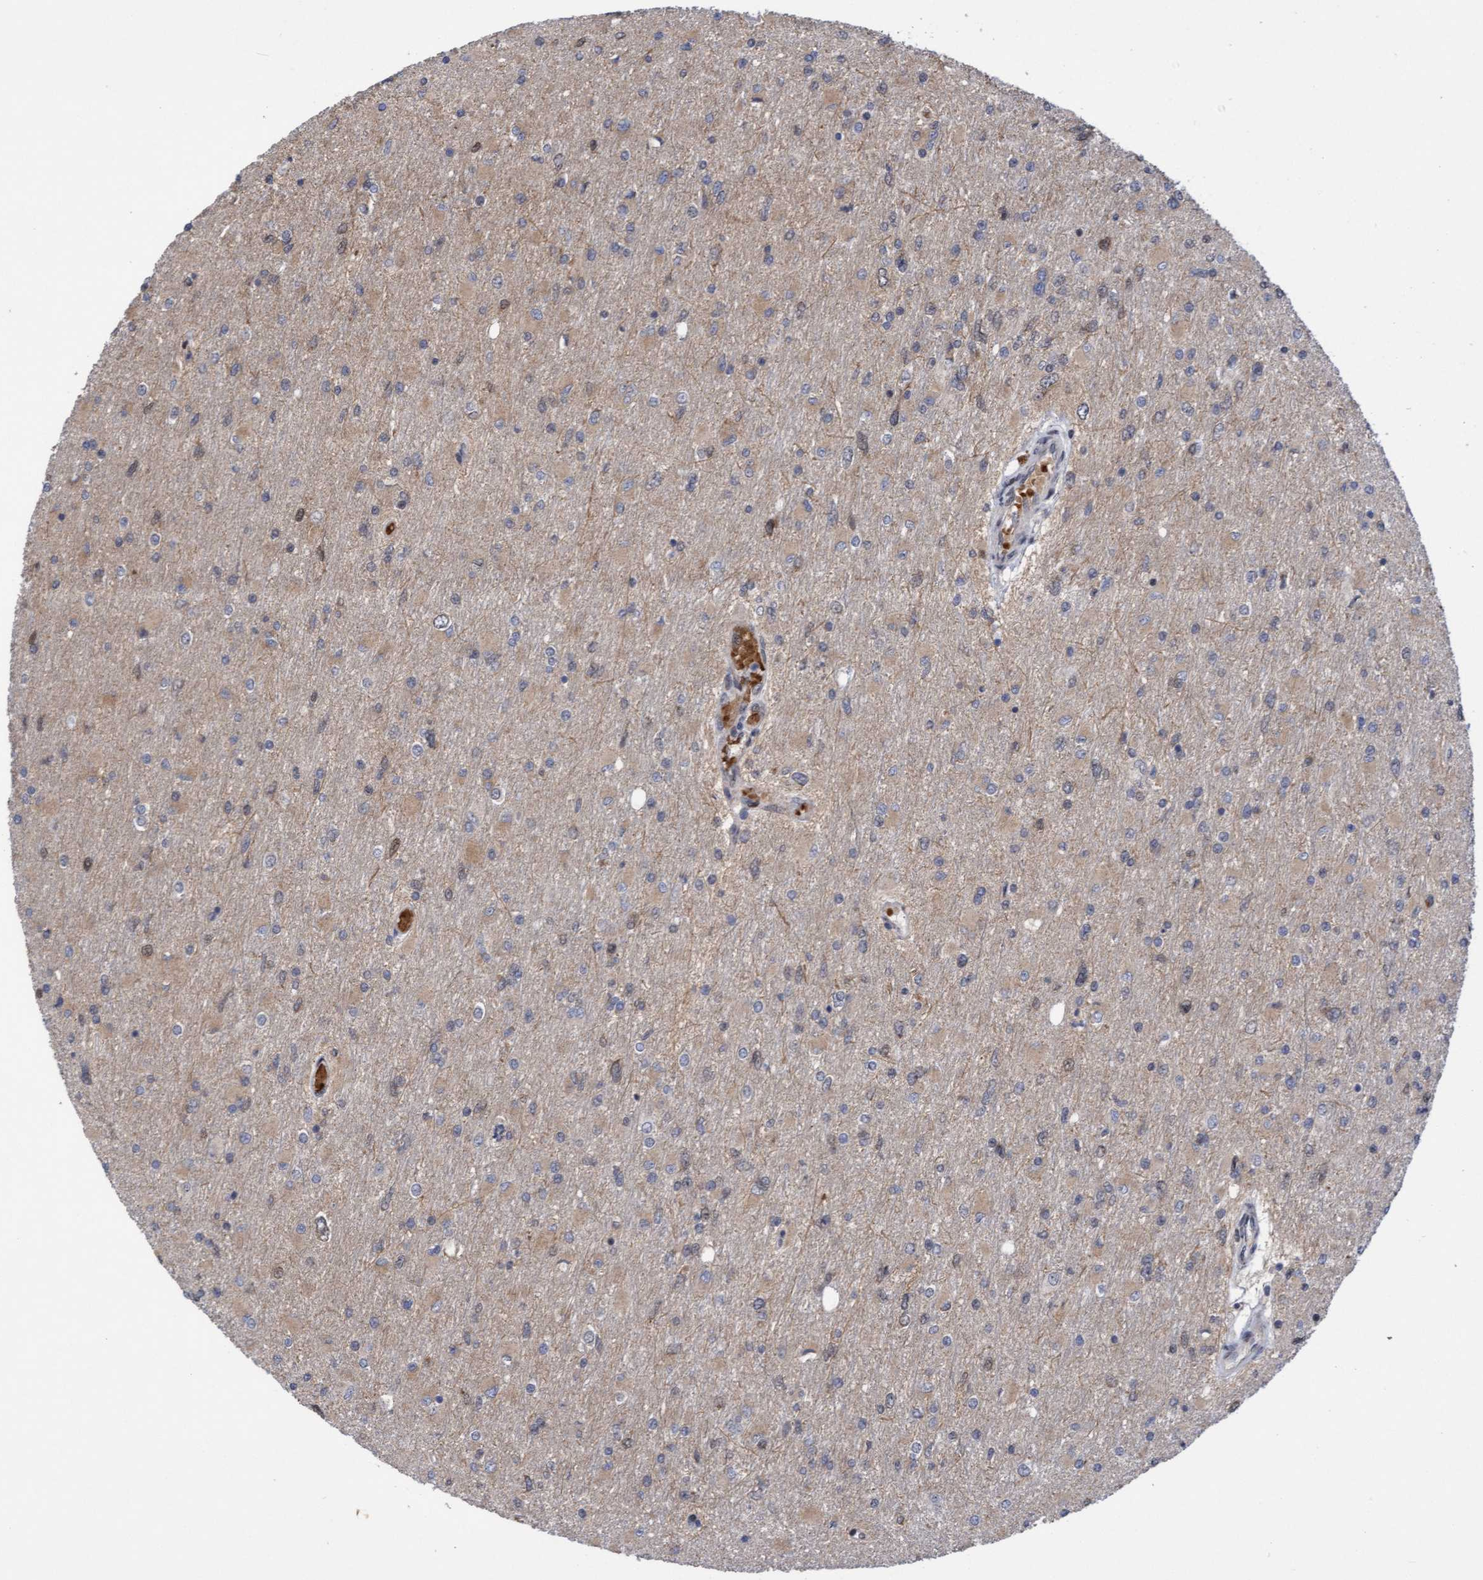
{"staining": {"intensity": "weak", "quantity": "25%-75%", "location": "cytoplasmic/membranous,nuclear"}, "tissue": "glioma", "cell_type": "Tumor cells", "image_type": "cancer", "snomed": [{"axis": "morphology", "description": "Glioma, malignant, High grade"}, {"axis": "topography", "description": "Cerebral cortex"}], "caption": "High-power microscopy captured an IHC photomicrograph of glioma, revealing weak cytoplasmic/membranous and nuclear staining in about 25%-75% of tumor cells. The staining was performed using DAB, with brown indicating positive protein expression. Nuclei are stained blue with hematoxylin.", "gene": "TANC2", "patient": {"sex": "female", "age": 36}}